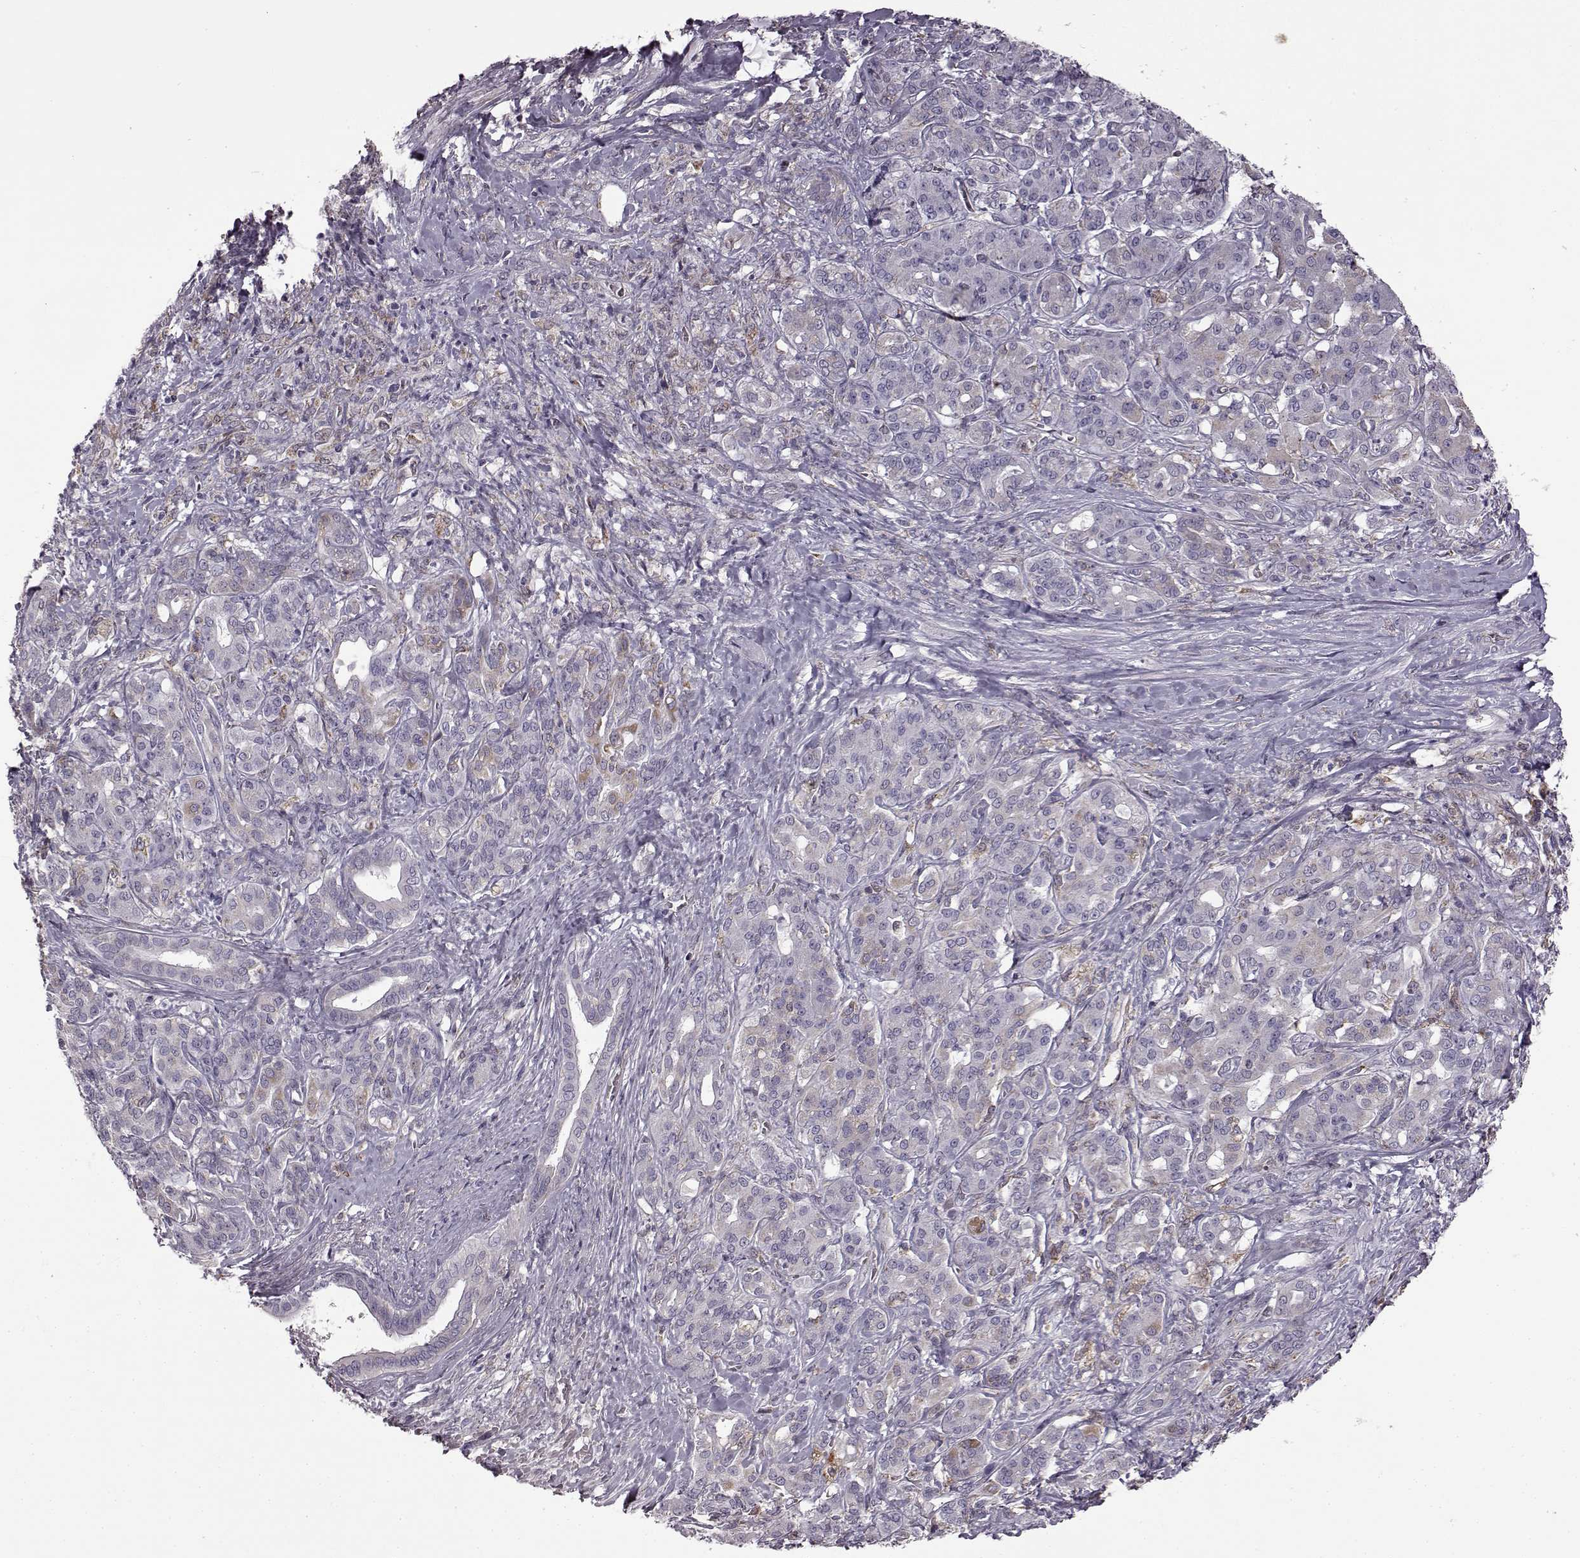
{"staining": {"intensity": "negative", "quantity": "none", "location": "none"}, "tissue": "pancreatic cancer", "cell_type": "Tumor cells", "image_type": "cancer", "snomed": [{"axis": "morphology", "description": "Normal tissue, NOS"}, {"axis": "morphology", "description": "Inflammation, NOS"}, {"axis": "morphology", "description": "Adenocarcinoma, NOS"}, {"axis": "topography", "description": "Pancreas"}], "caption": "A high-resolution micrograph shows immunohistochemistry (IHC) staining of adenocarcinoma (pancreatic), which shows no significant expression in tumor cells. (IHC, brightfield microscopy, high magnification).", "gene": "B3GNT6", "patient": {"sex": "male", "age": 57}}